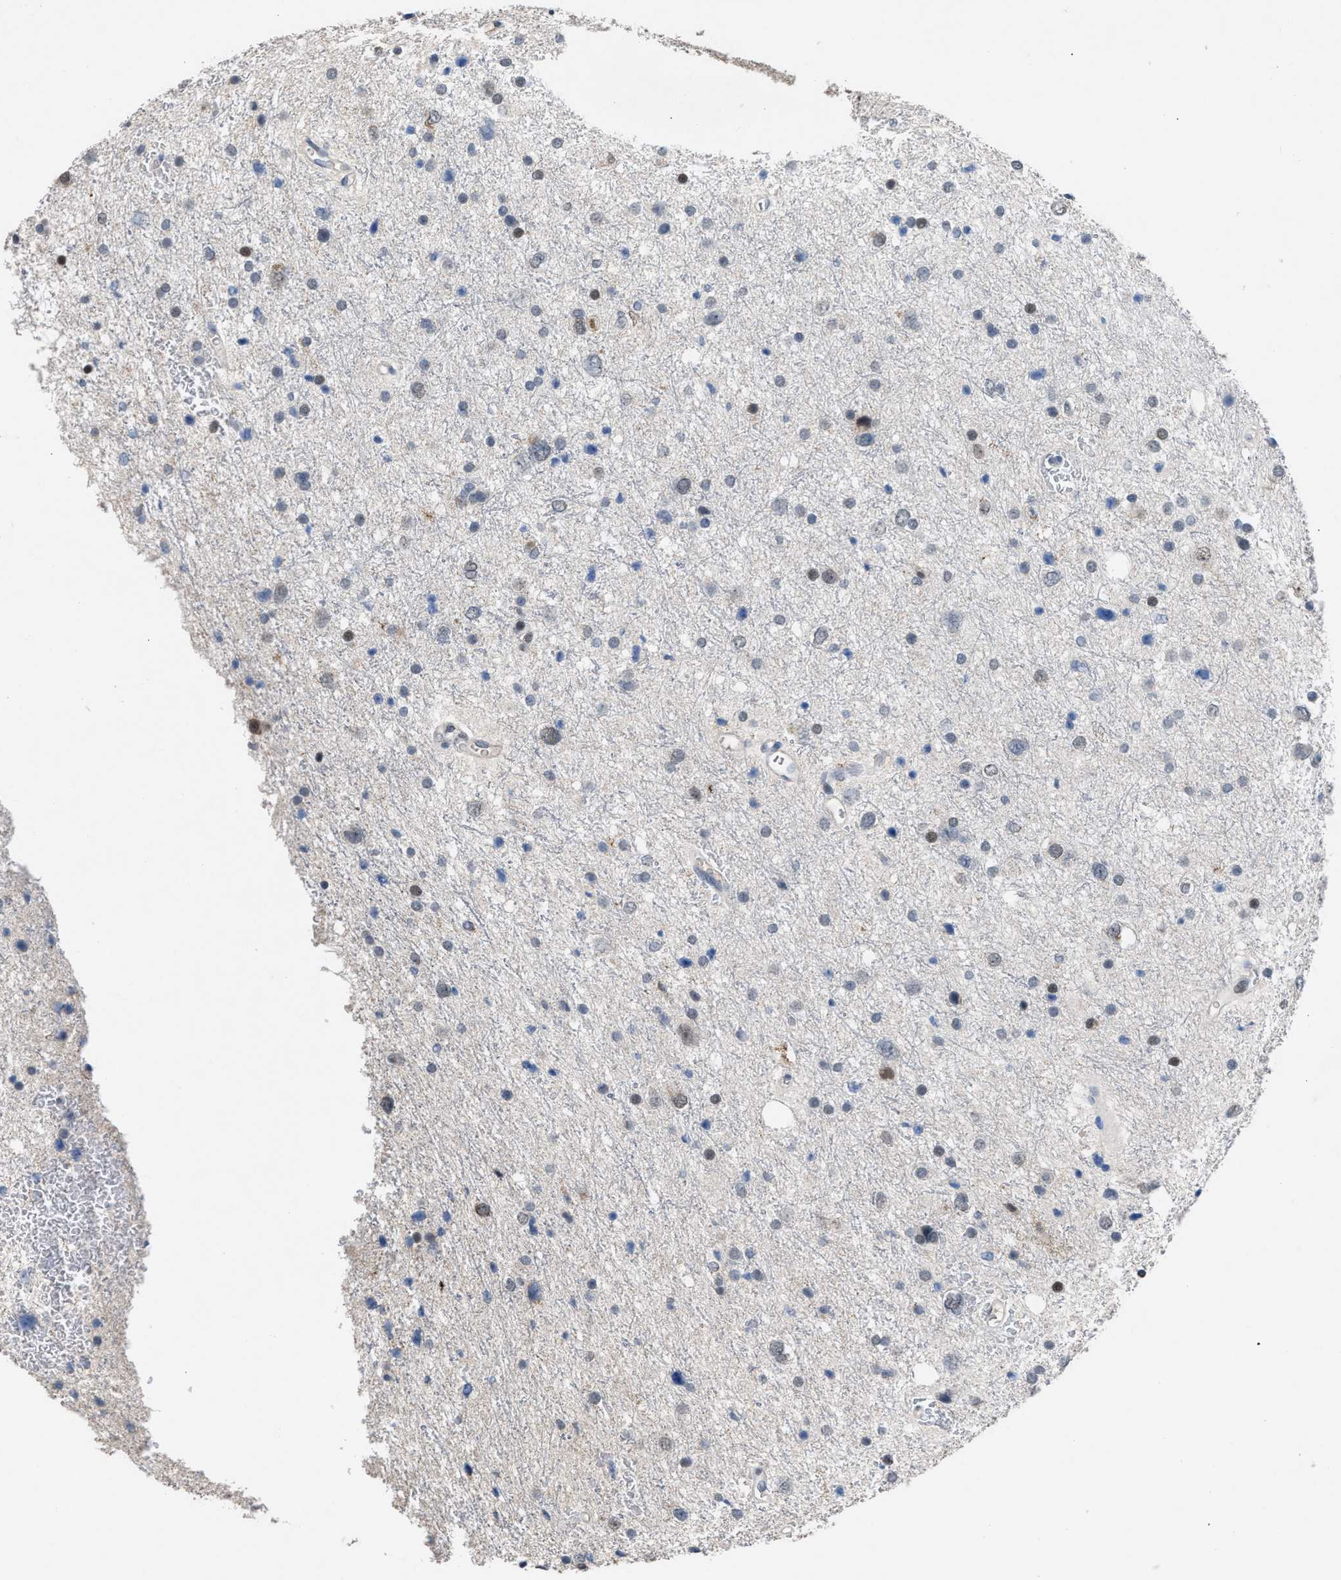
{"staining": {"intensity": "weak", "quantity": "<25%", "location": "nuclear"}, "tissue": "glioma", "cell_type": "Tumor cells", "image_type": "cancer", "snomed": [{"axis": "morphology", "description": "Glioma, malignant, Low grade"}, {"axis": "topography", "description": "Brain"}], "caption": "Image shows no significant protein expression in tumor cells of glioma.", "gene": "SETDB1", "patient": {"sex": "female", "age": 37}}